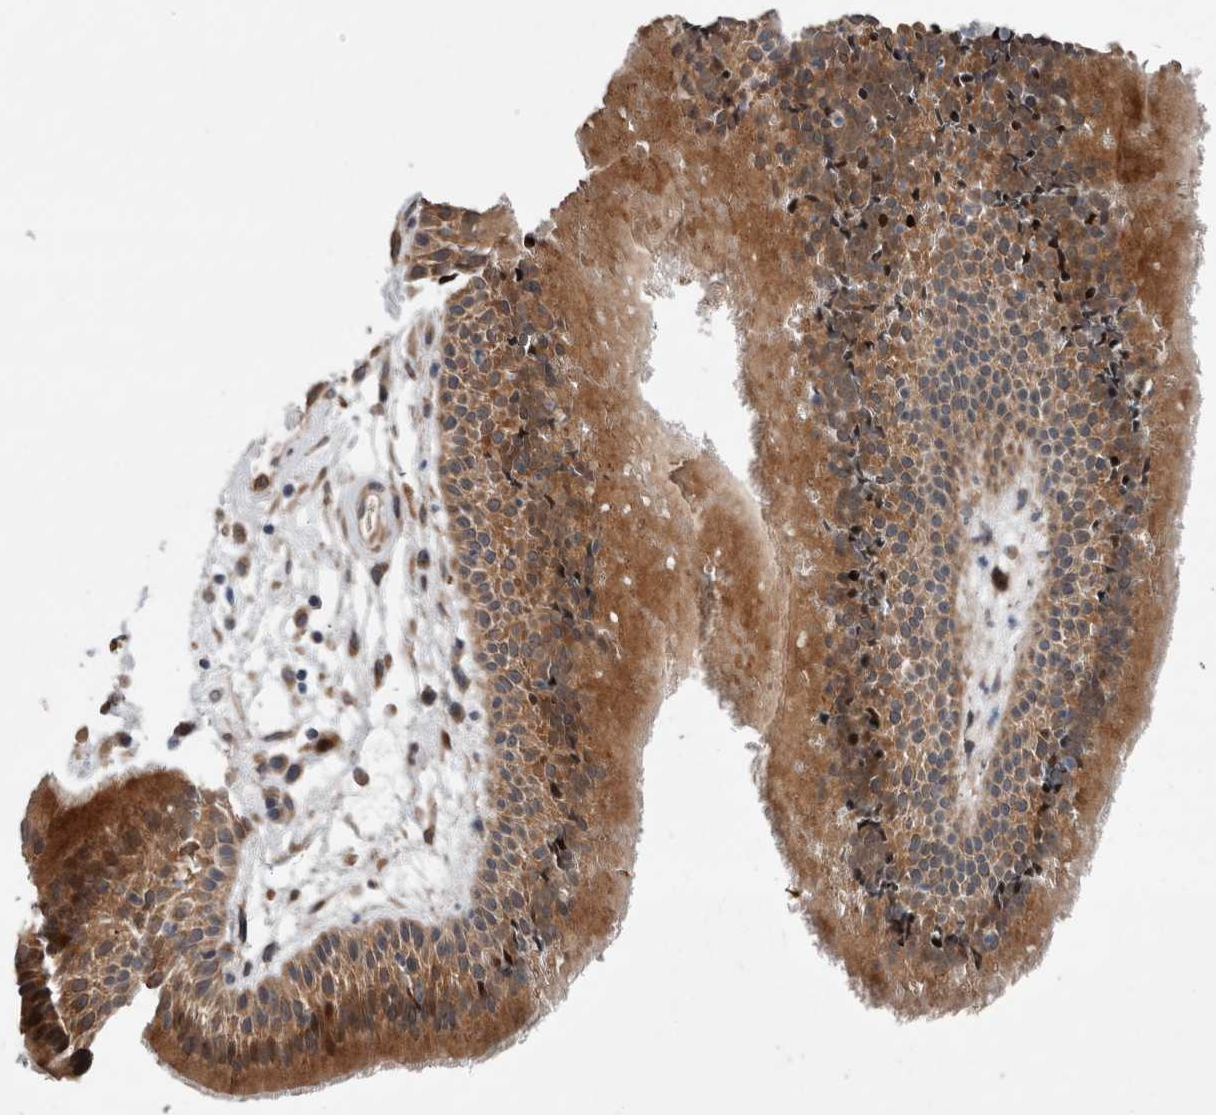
{"staining": {"intensity": "moderate", "quantity": ">75%", "location": "cytoplasmic/membranous"}, "tissue": "nasopharynx", "cell_type": "Respiratory epithelial cells", "image_type": "normal", "snomed": [{"axis": "morphology", "description": "Normal tissue, NOS"}, {"axis": "topography", "description": "Nasopharynx"}], "caption": "A brown stain shows moderate cytoplasmic/membranous staining of a protein in respiratory epithelial cells of benign nasopharynx.", "gene": "GIMAP6", "patient": {"sex": "female", "age": 39}}